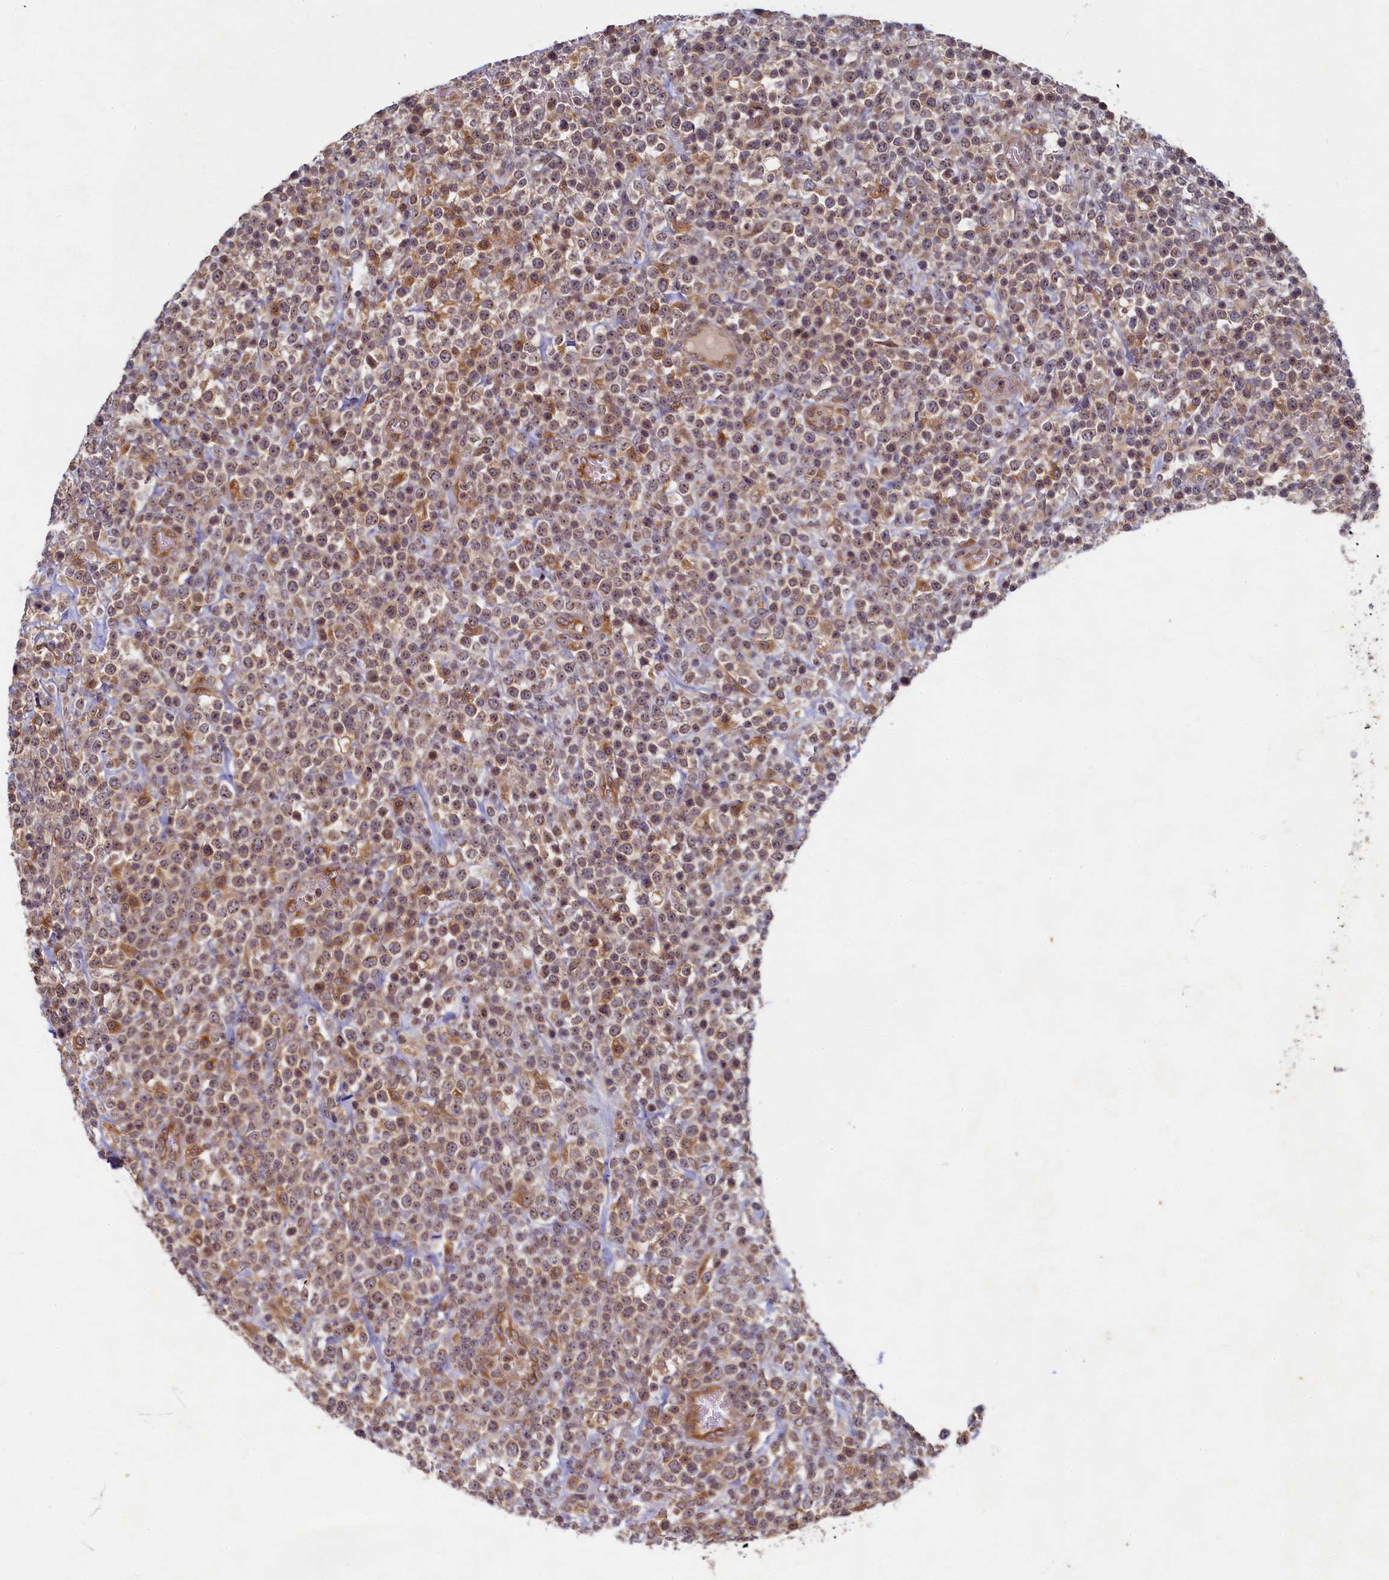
{"staining": {"intensity": "weak", "quantity": "25%-75%", "location": "cytoplasmic/membranous,nuclear"}, "tissue": "lymphoma", "cell_type": "Tumor cells", "image_type": "cancer", "snomed": [{"axis": "morphology", "description": "Malignant lymphoma, non-Hodgkin's type, High grade"}, {"axis": "topography", "description": "Colon"}], "caption": "Lymphoma stained for a protein (brown) shows weak cytoplasmic/membranous and nuclear positive positivity in approximately 25%-75% of tumor cells.", "gene": "CEP20", "patient": {"sex": "female", "age": 53}}